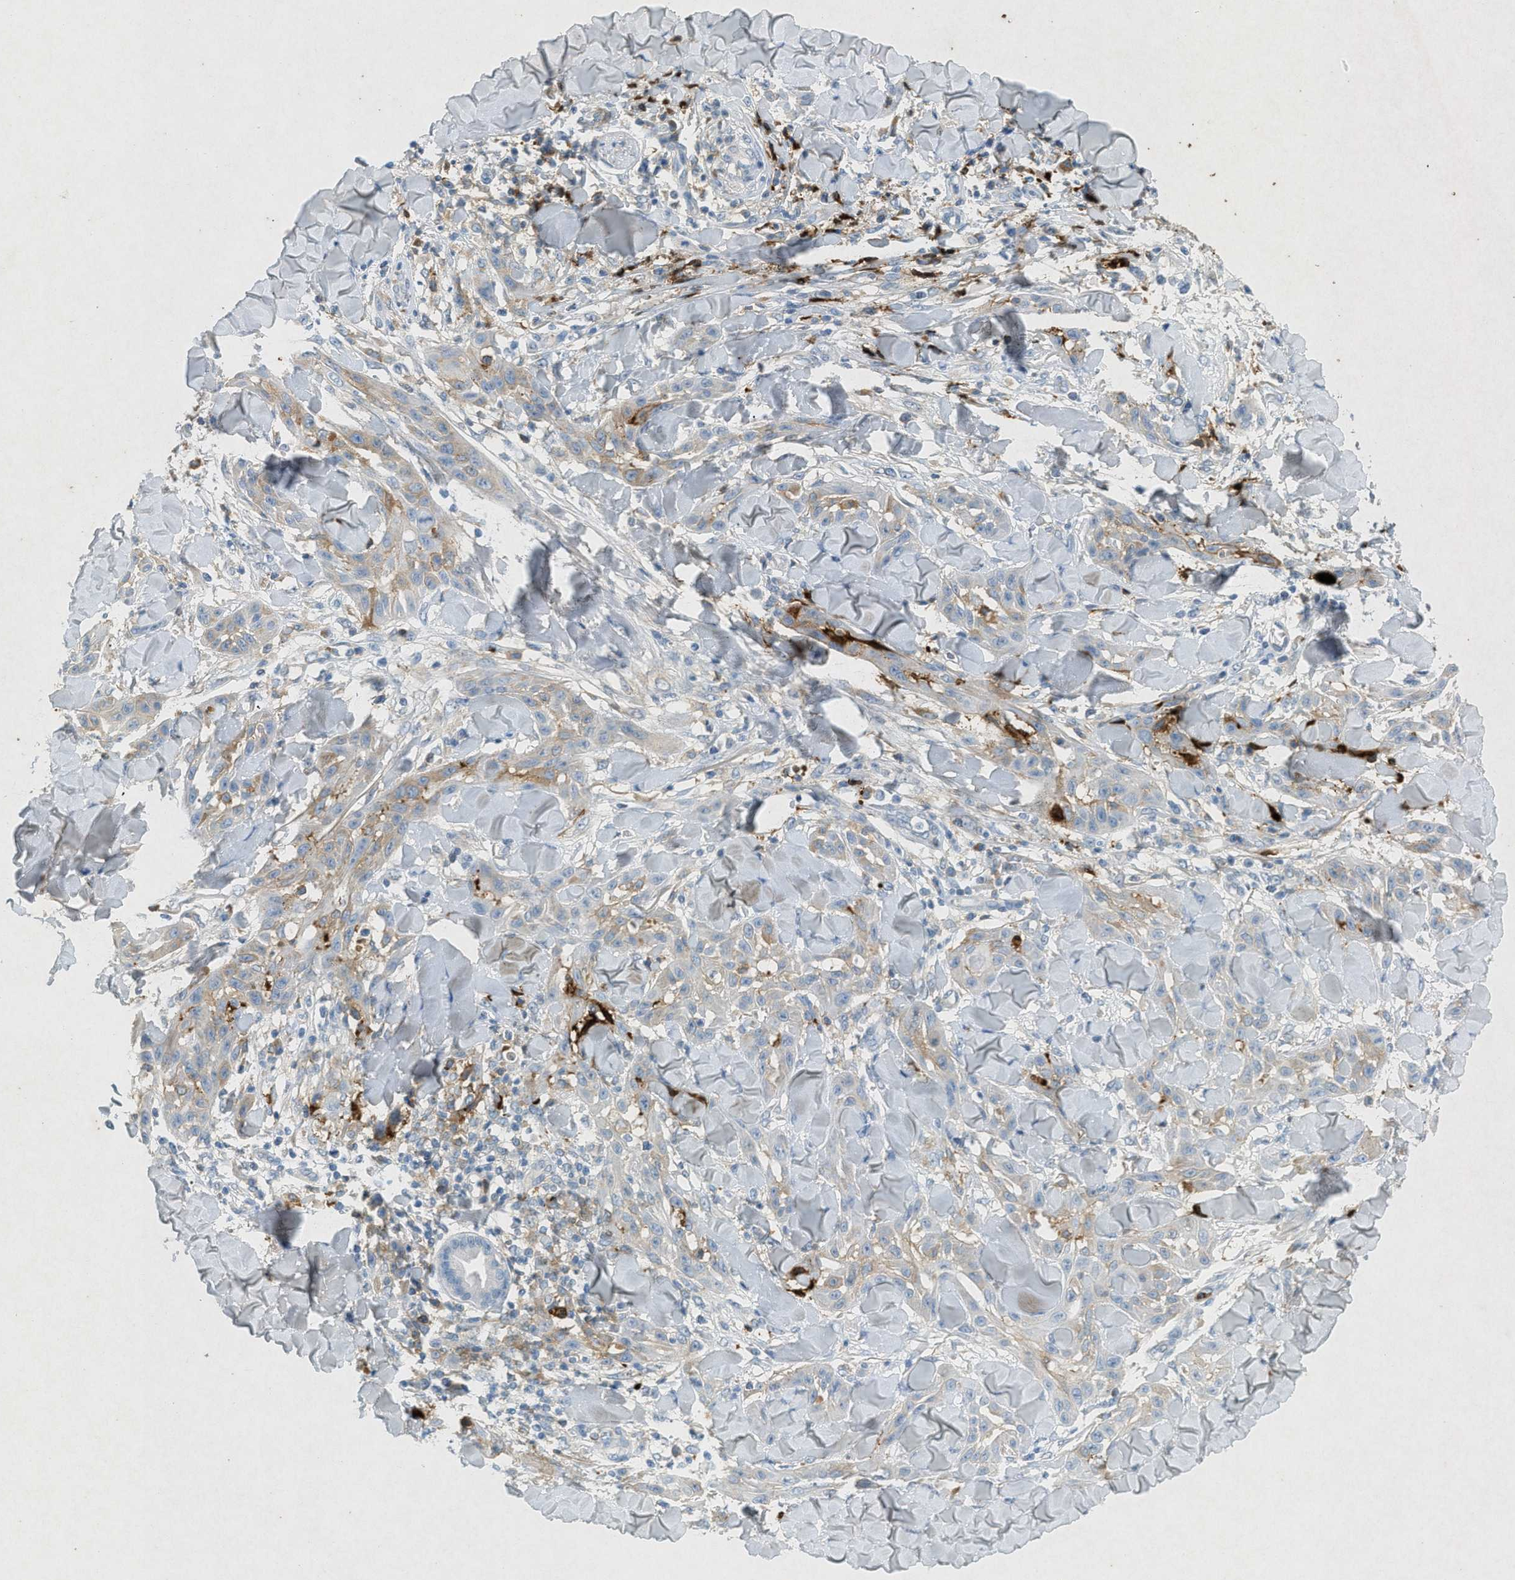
{"staining": {"intensity": "weak", "quantity": "25%-75%", "location": "cytoplasmic/membranous"}, "tissue": "skin cancer", "cell_type": "Tumor cells", "image_type": "cancer", "snomed": [{"axis": "morphology", "description": "Squamous cell carcinoma, NOS"}, {"axis": "topography", "description": "Skin"}], "caption": "Immunohistochemistry of skin cancer (squamous cell carcinoma) shows low levels of weak cytoplasmic/membranous staining in approximately 25%-75% of tumor cells.", "gene": "F2", "patient": {"sex": "male", "age": 24}}